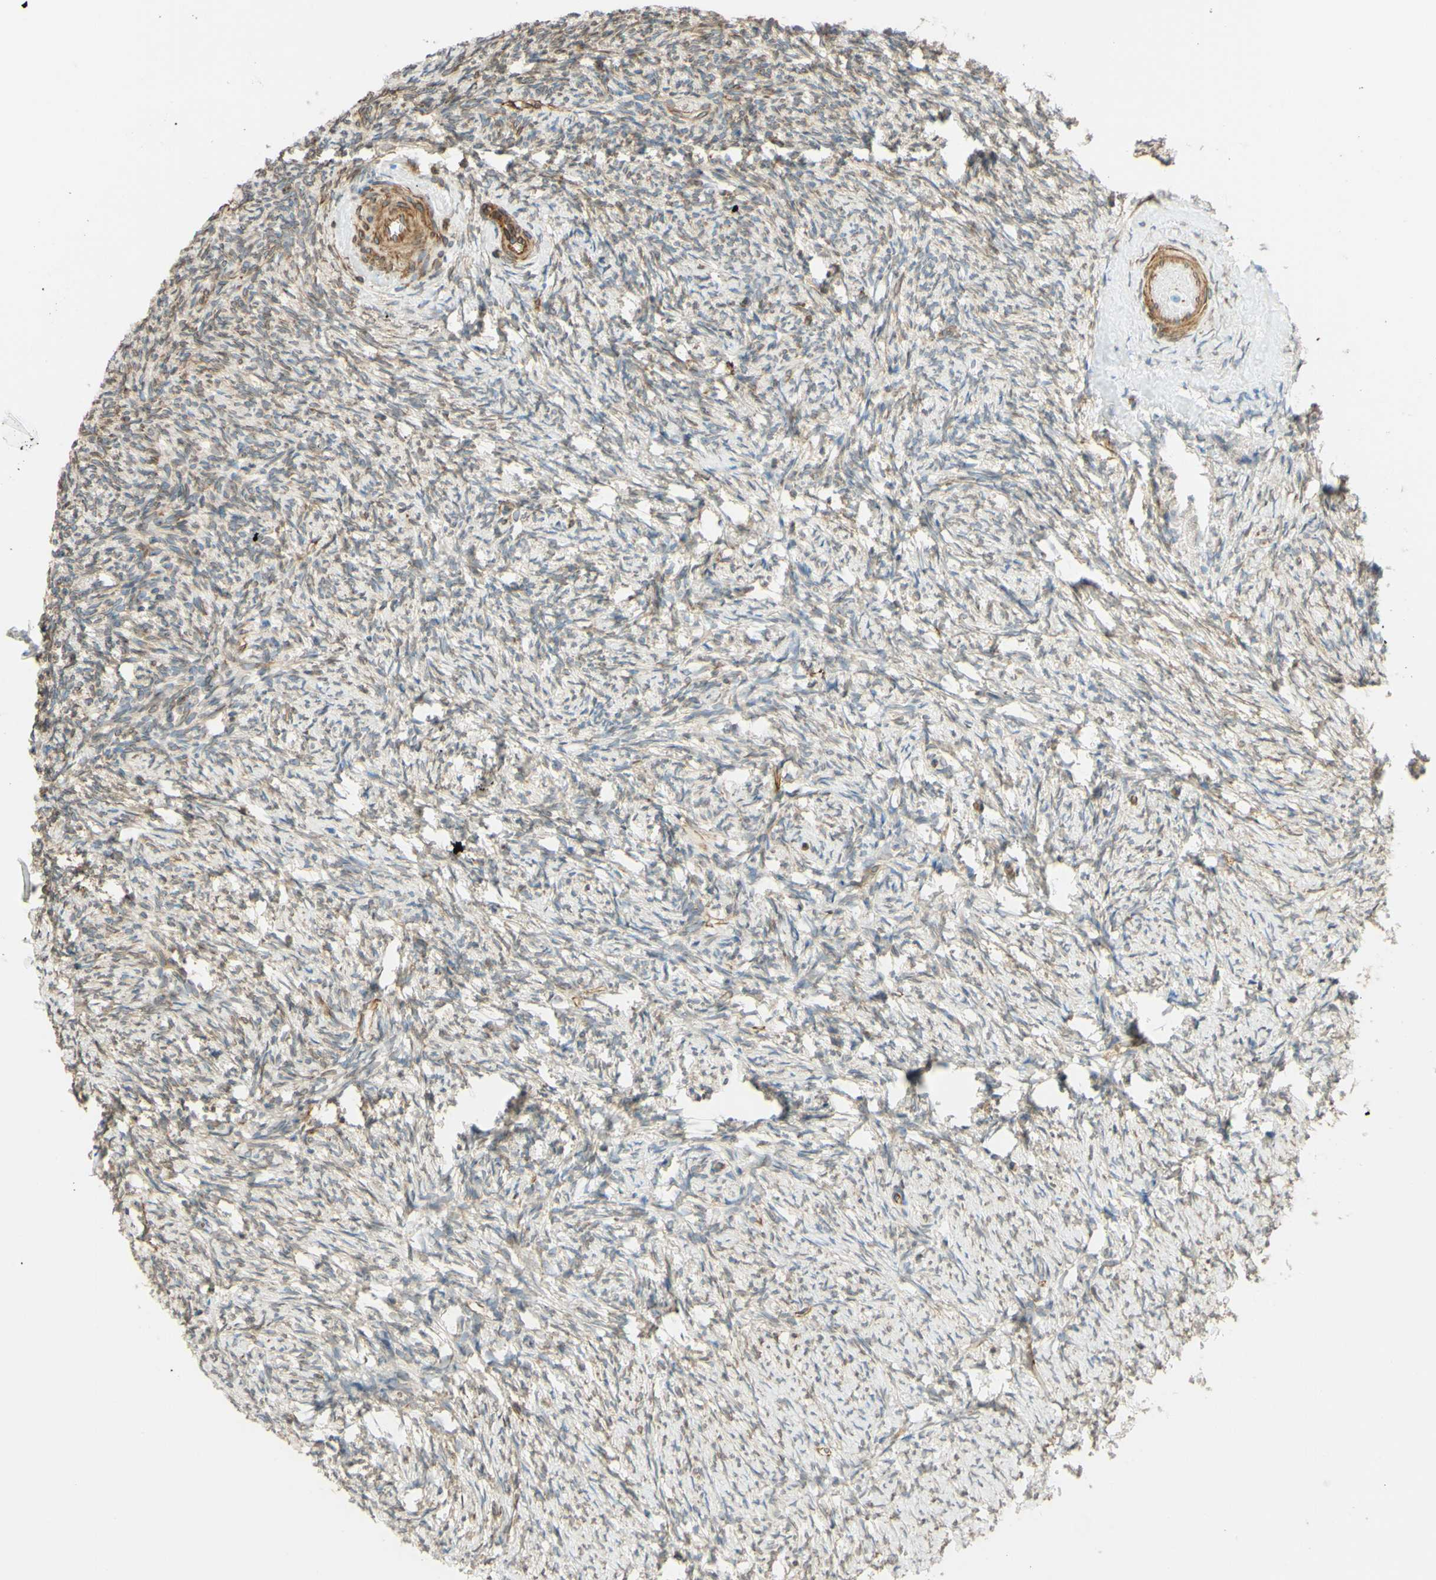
{"staining": {"intensity": "strong", "quantity": ">75%", "location": "cytoplasmic/membranous"}, "tissue": "ovary", "cell_type": "Follicle cells", "image_type": "normal", "snomed": [{"axis": "morphology", "description": "Normal tissue, NOS"}, {"axis": "topography", "description": "Ovary"}], "caption": "Protein staining exhibits strong cytoplasmic/membranous expression in approximately >75% of follicle cells in normal ovary. The staining was performed using DAB to visualize the protein expression in brown, while the nuclei were stained in blue with hematoxylin (Magnification: 20x).", "gene": "ENDOD1", "patient": {"sex": "female", "age": 60}}